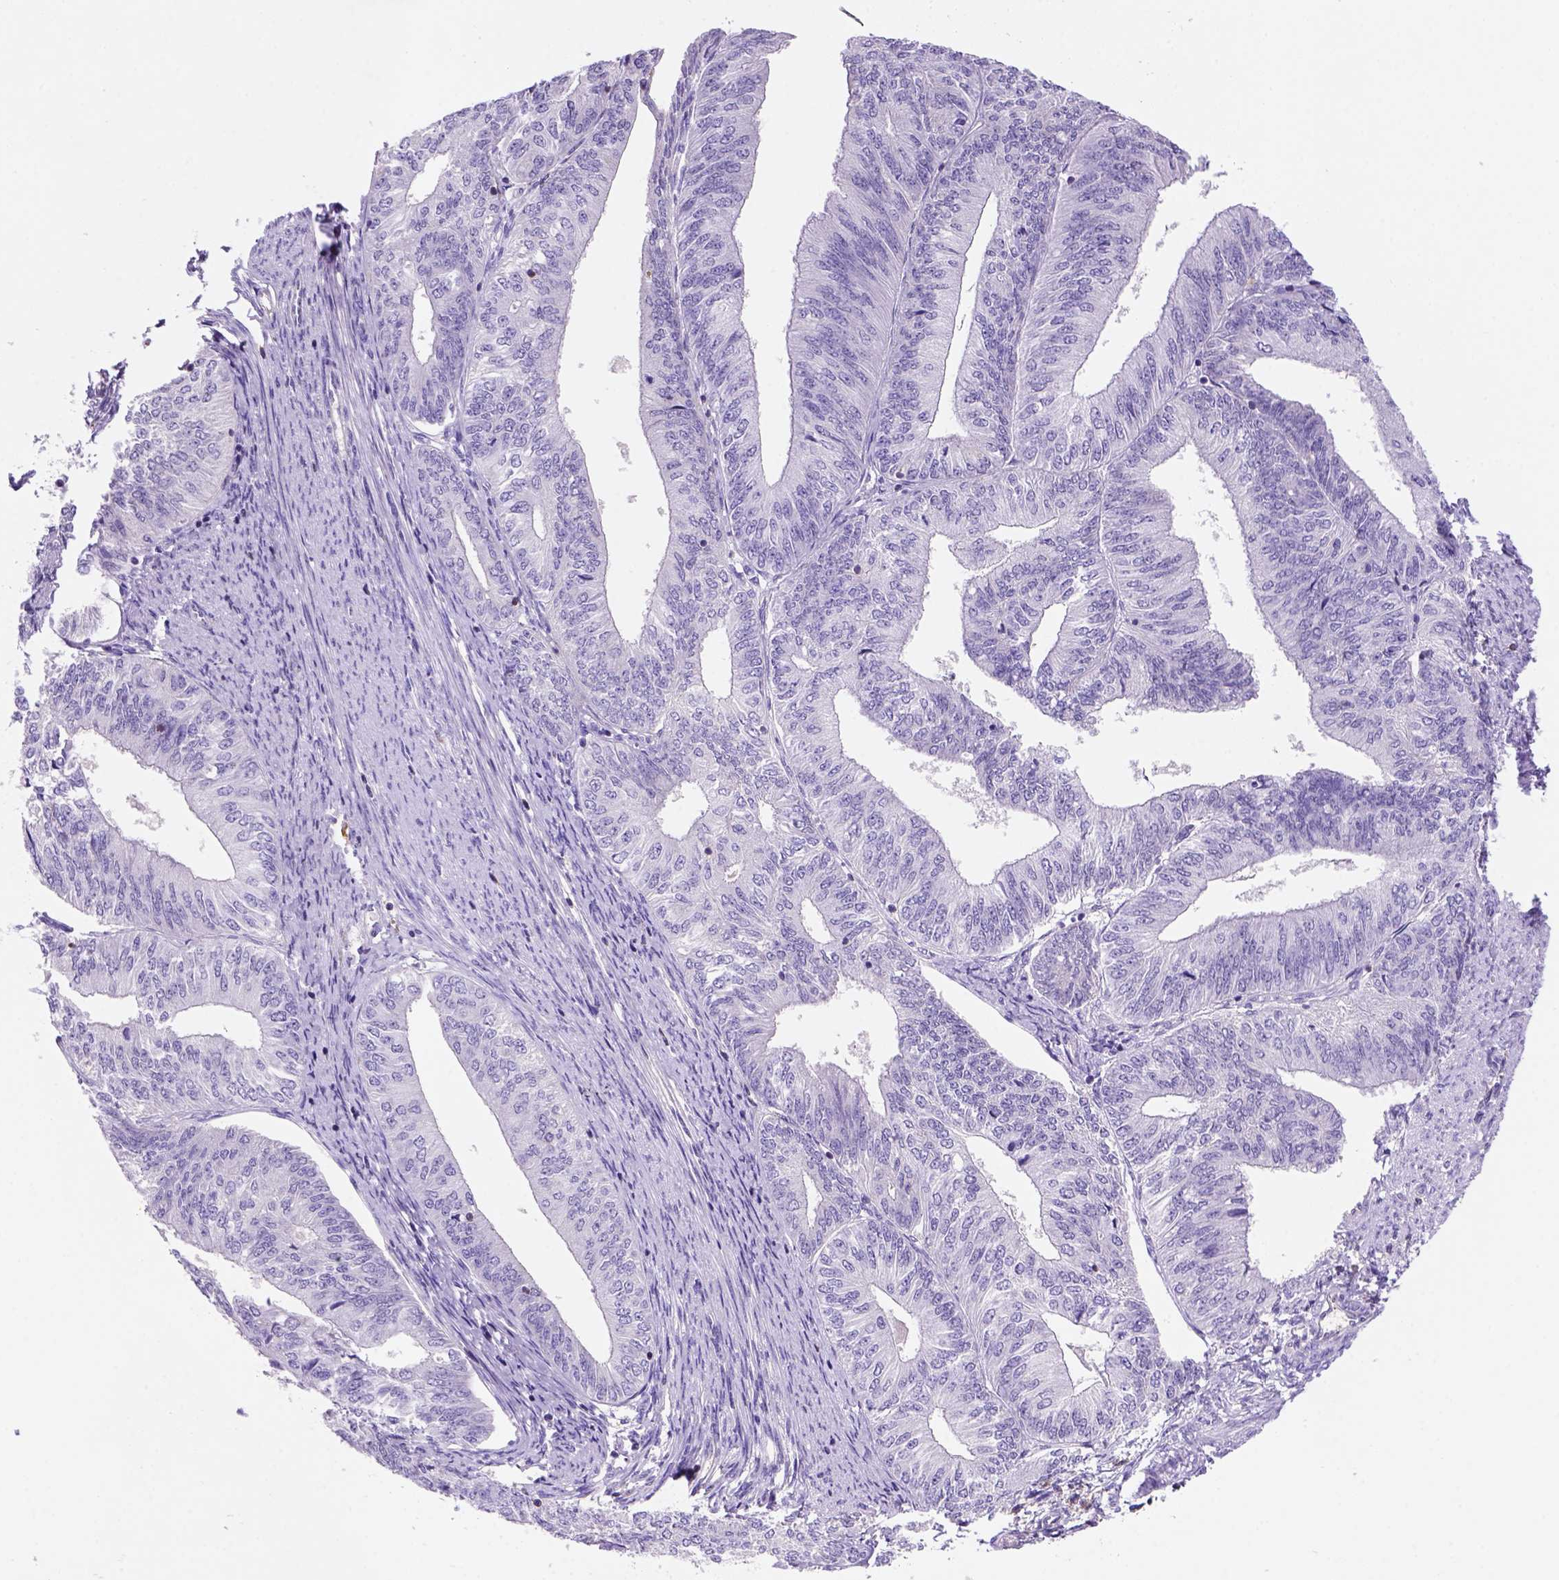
{"staining": {"intensity": "negative", "quantity": "none", "location": "none"}, "tissue": "endometrial cancer", "cell_type": "Tumor cells", "image_type": "cancer", "snomed": [{"axis": "morphology", "description": "Adenocarcinoma, NOS"}, {"axis": "topography", "description": "Endometrium"}], "caption": "IHC of endometrial adenocarcinoma shows no expression in tumor cells.", "gene": "INPP5D", "patient": {"sex": "female", "age": 58}}